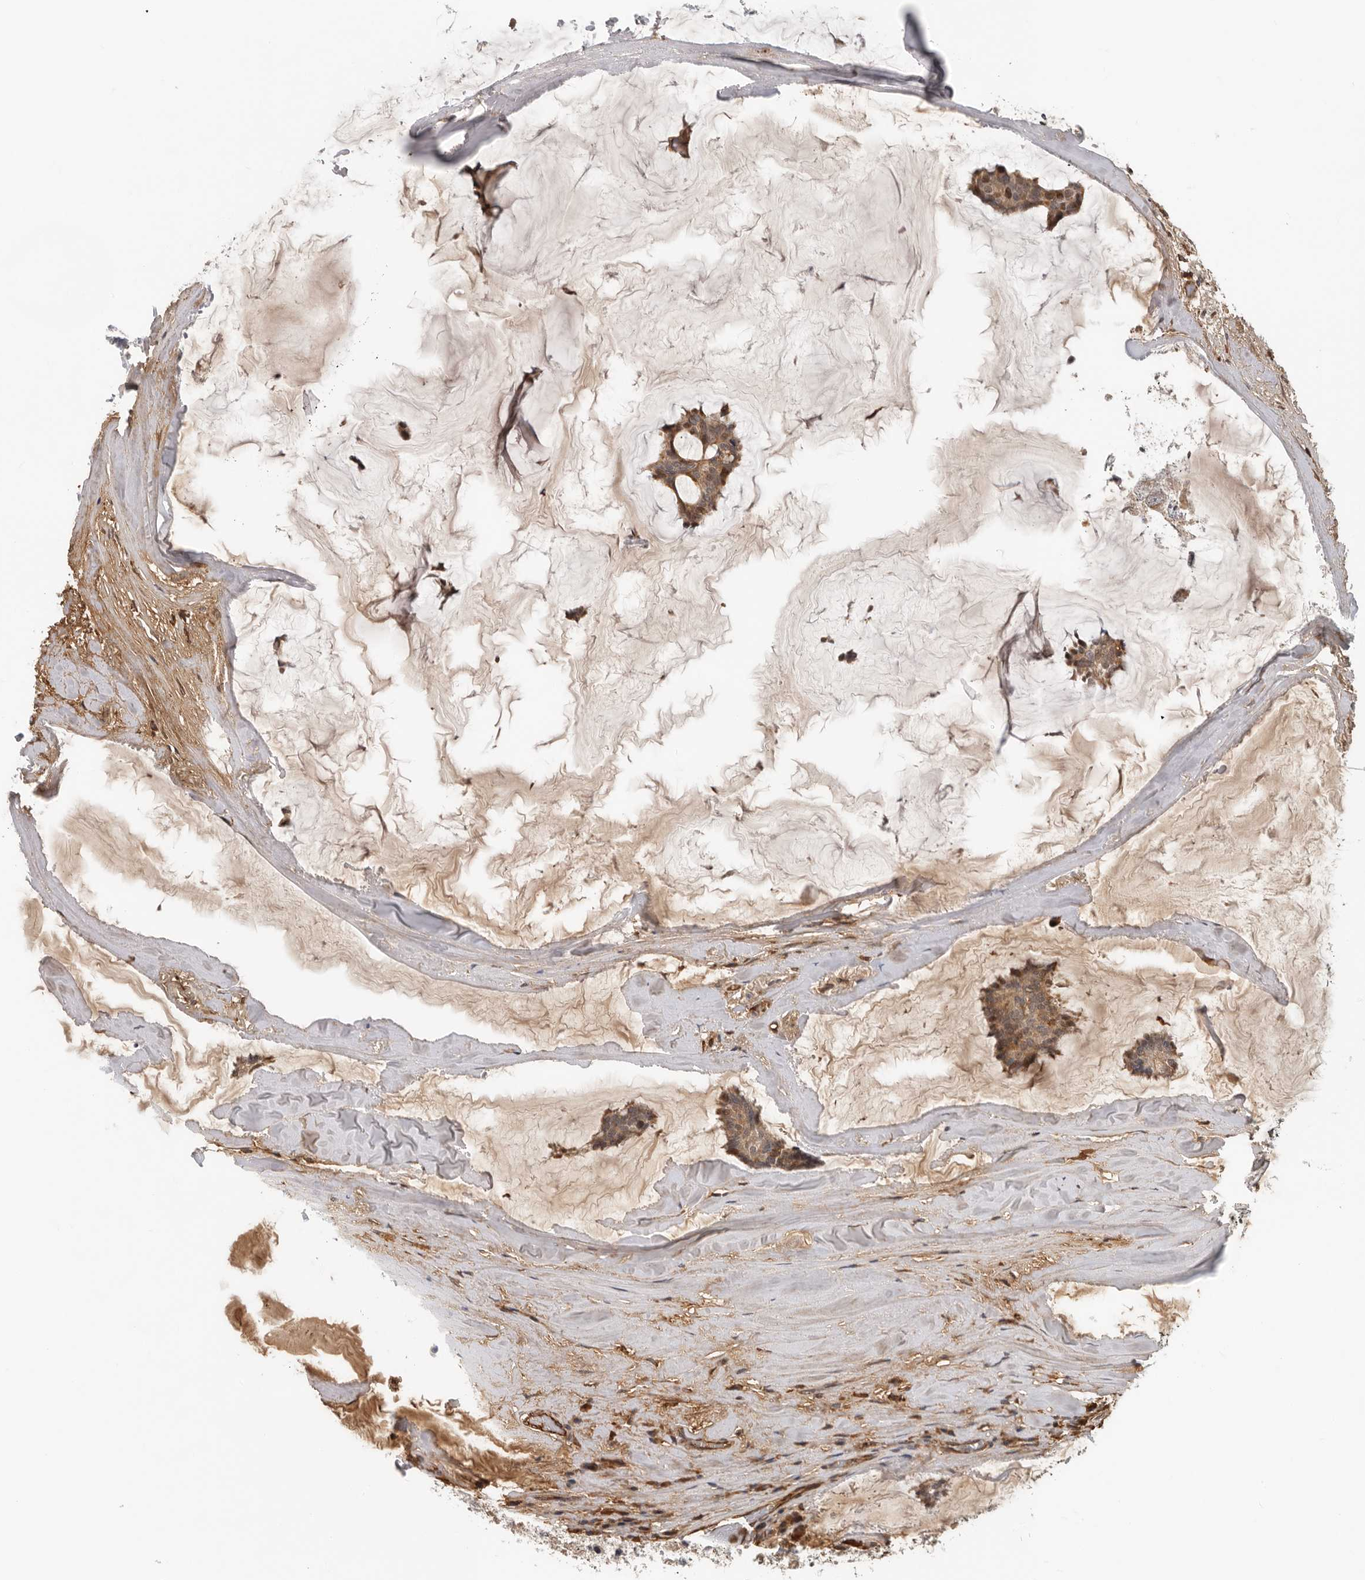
{"staining": {"intensity": "strong", "quantity": ">75%", "location": "cytoplasmic/membranous"}, "tissue": "breast cancer", "cell_type": "Tumor cells", "image_type": "cancer", "snomed": [{"axis": "morphology", "description": "Duct carcinoma"}, {"axis": "topography", "description": "Breast"}], "caption": "Tumor cells reveal high levels of strong cytoplasmic/membranous staining in about >75% of cells in breast cancer (infiltrating ductal carcinoma).", "gene": "RNF157", "patient": {"sex": "female", "age": 93}}